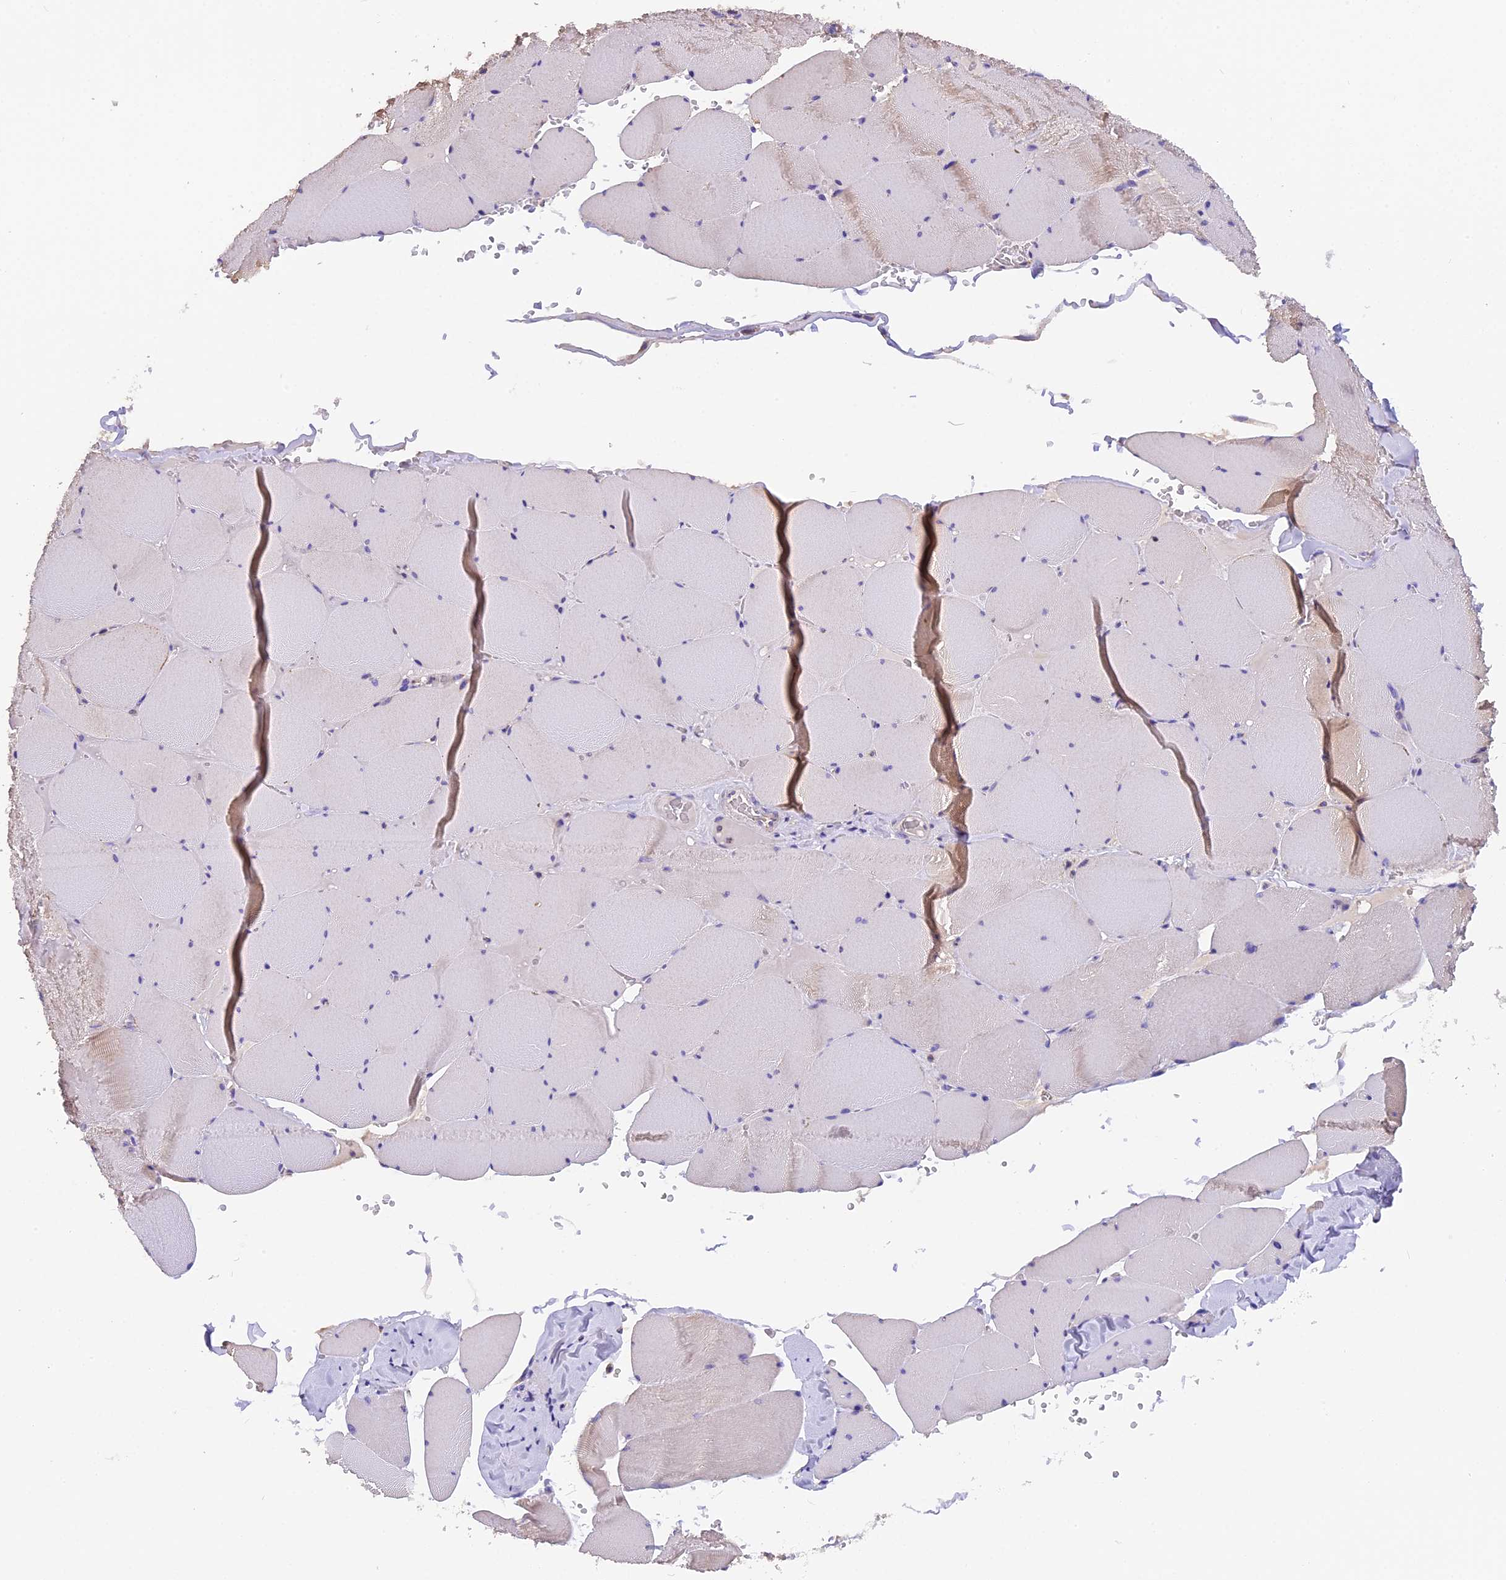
{"staining": {"intensity": "moderate", "quantity": "<25%", "location": "cytoplasmic/membranous"}, "tissue": "skeletal muscle", "cell_type": "Myocytes", "image_type": "normal", "snomed": [{"axis": "morphology", "description": "Normal tissue, NOS"}, {"axis": "topography", "description": "Skeletal muscle"}, {"axis": "topography", "description": "Head-Neck"}], "caption": "Skeletal muscle stained with a brown dye shows moderate cytoplasmic/membranous positive expression in approximately <25% of myocytes.", "gene": "MGME1", "patient": {"sex": "male", "age": 66}}